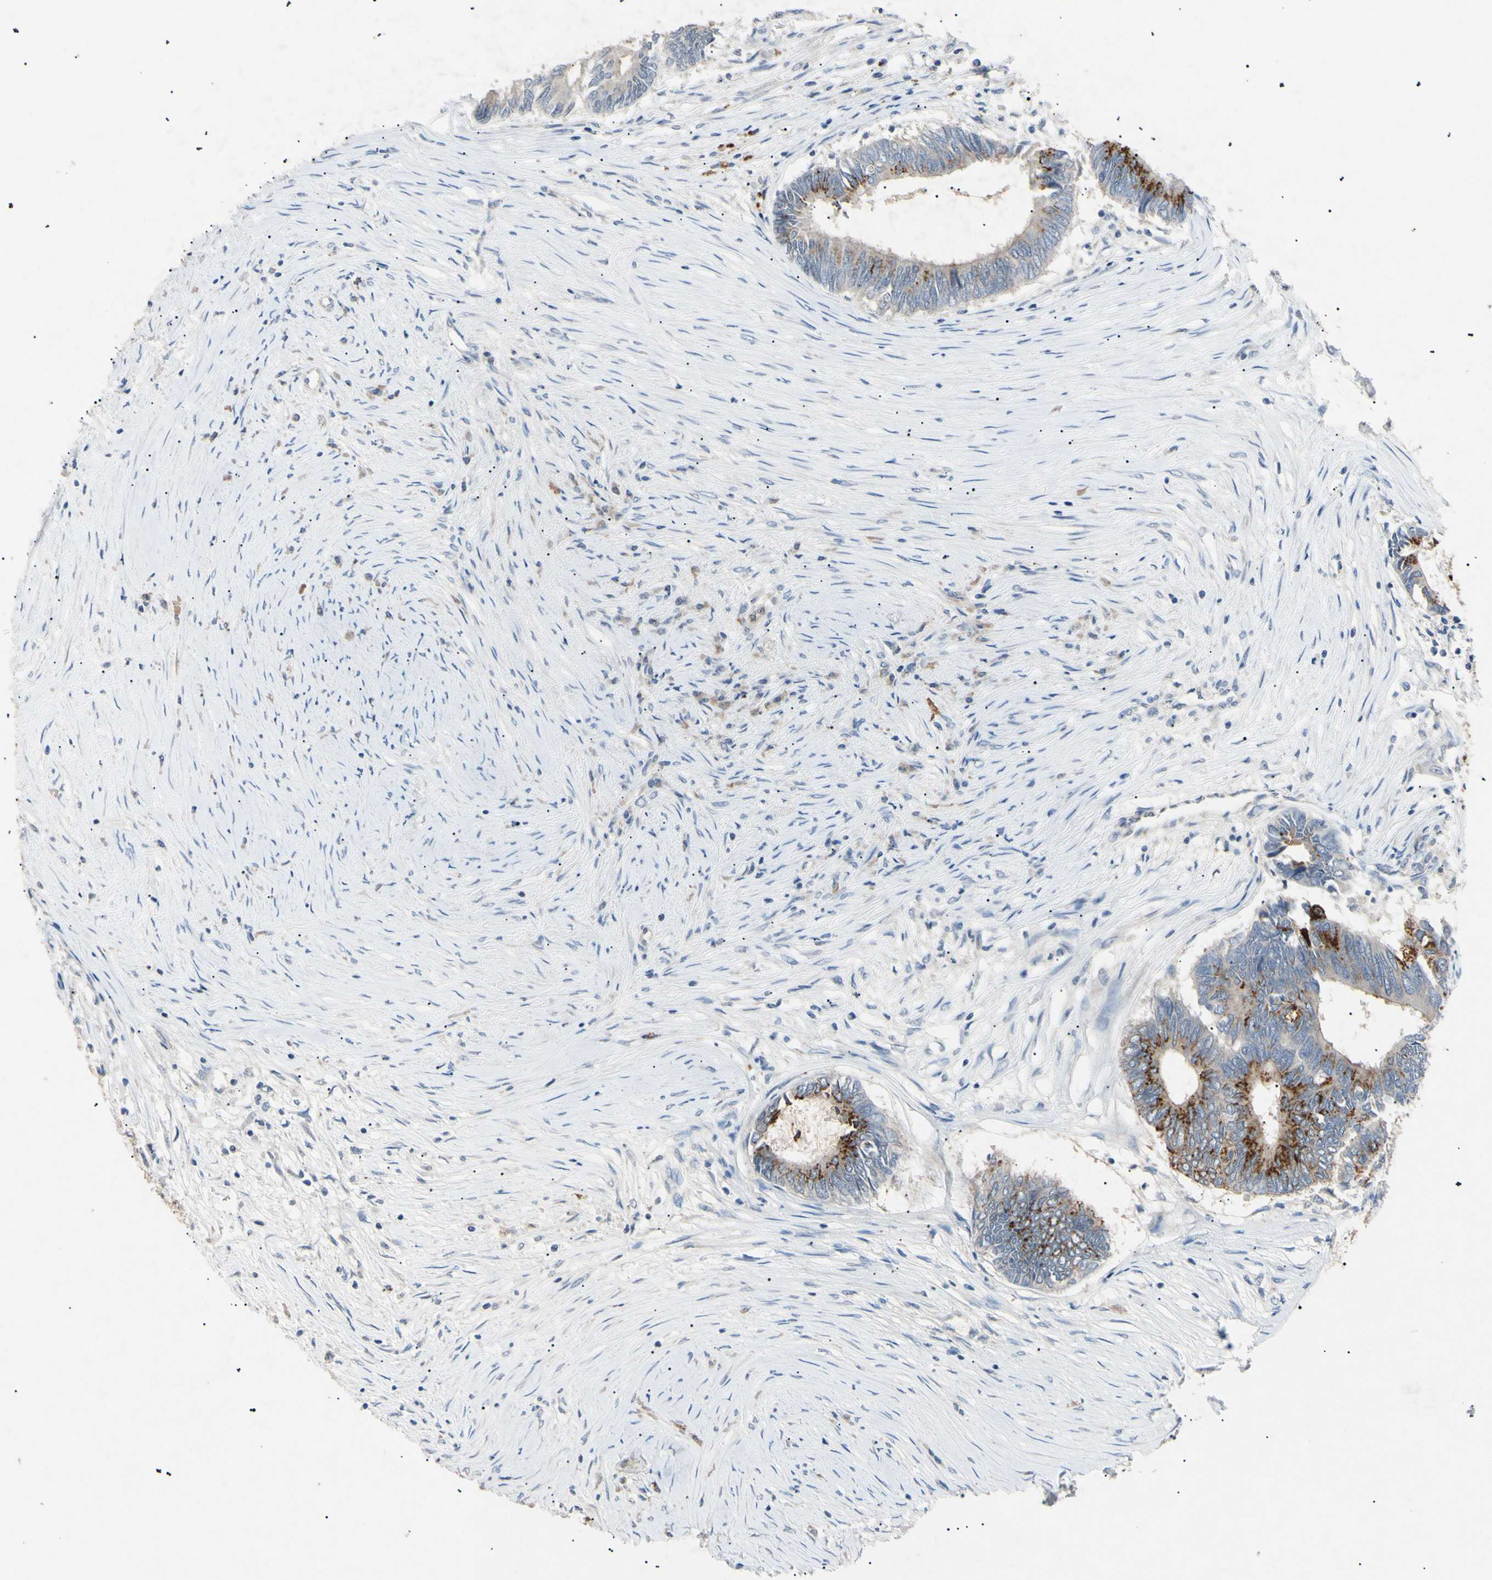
{"staining": {"intensity": "strong", "quantity": "25%-75%", "location": "cytoplasmic/membranous"}, "tissue": "colorectal cancer", "cell_type": "Tumor cells", "image_type": "cancer", "snomed": [{"axis": "morphology", "description": "Adenocarcinoma, NOS"}, {"axis": "topography", "description": "Rectum"}], "caption": "The immunohistochemical stain highlights strong cytoplasmic/membranous staining in tumor cells of colorectal cancer tissue. The protein of interest is stained brown, and the nuclei are stained in blue (DAB IHC with brightfield microscopy, high magnification).", "gene": "TUBB4A", "patient": {"sex": "male", "age": 63}}